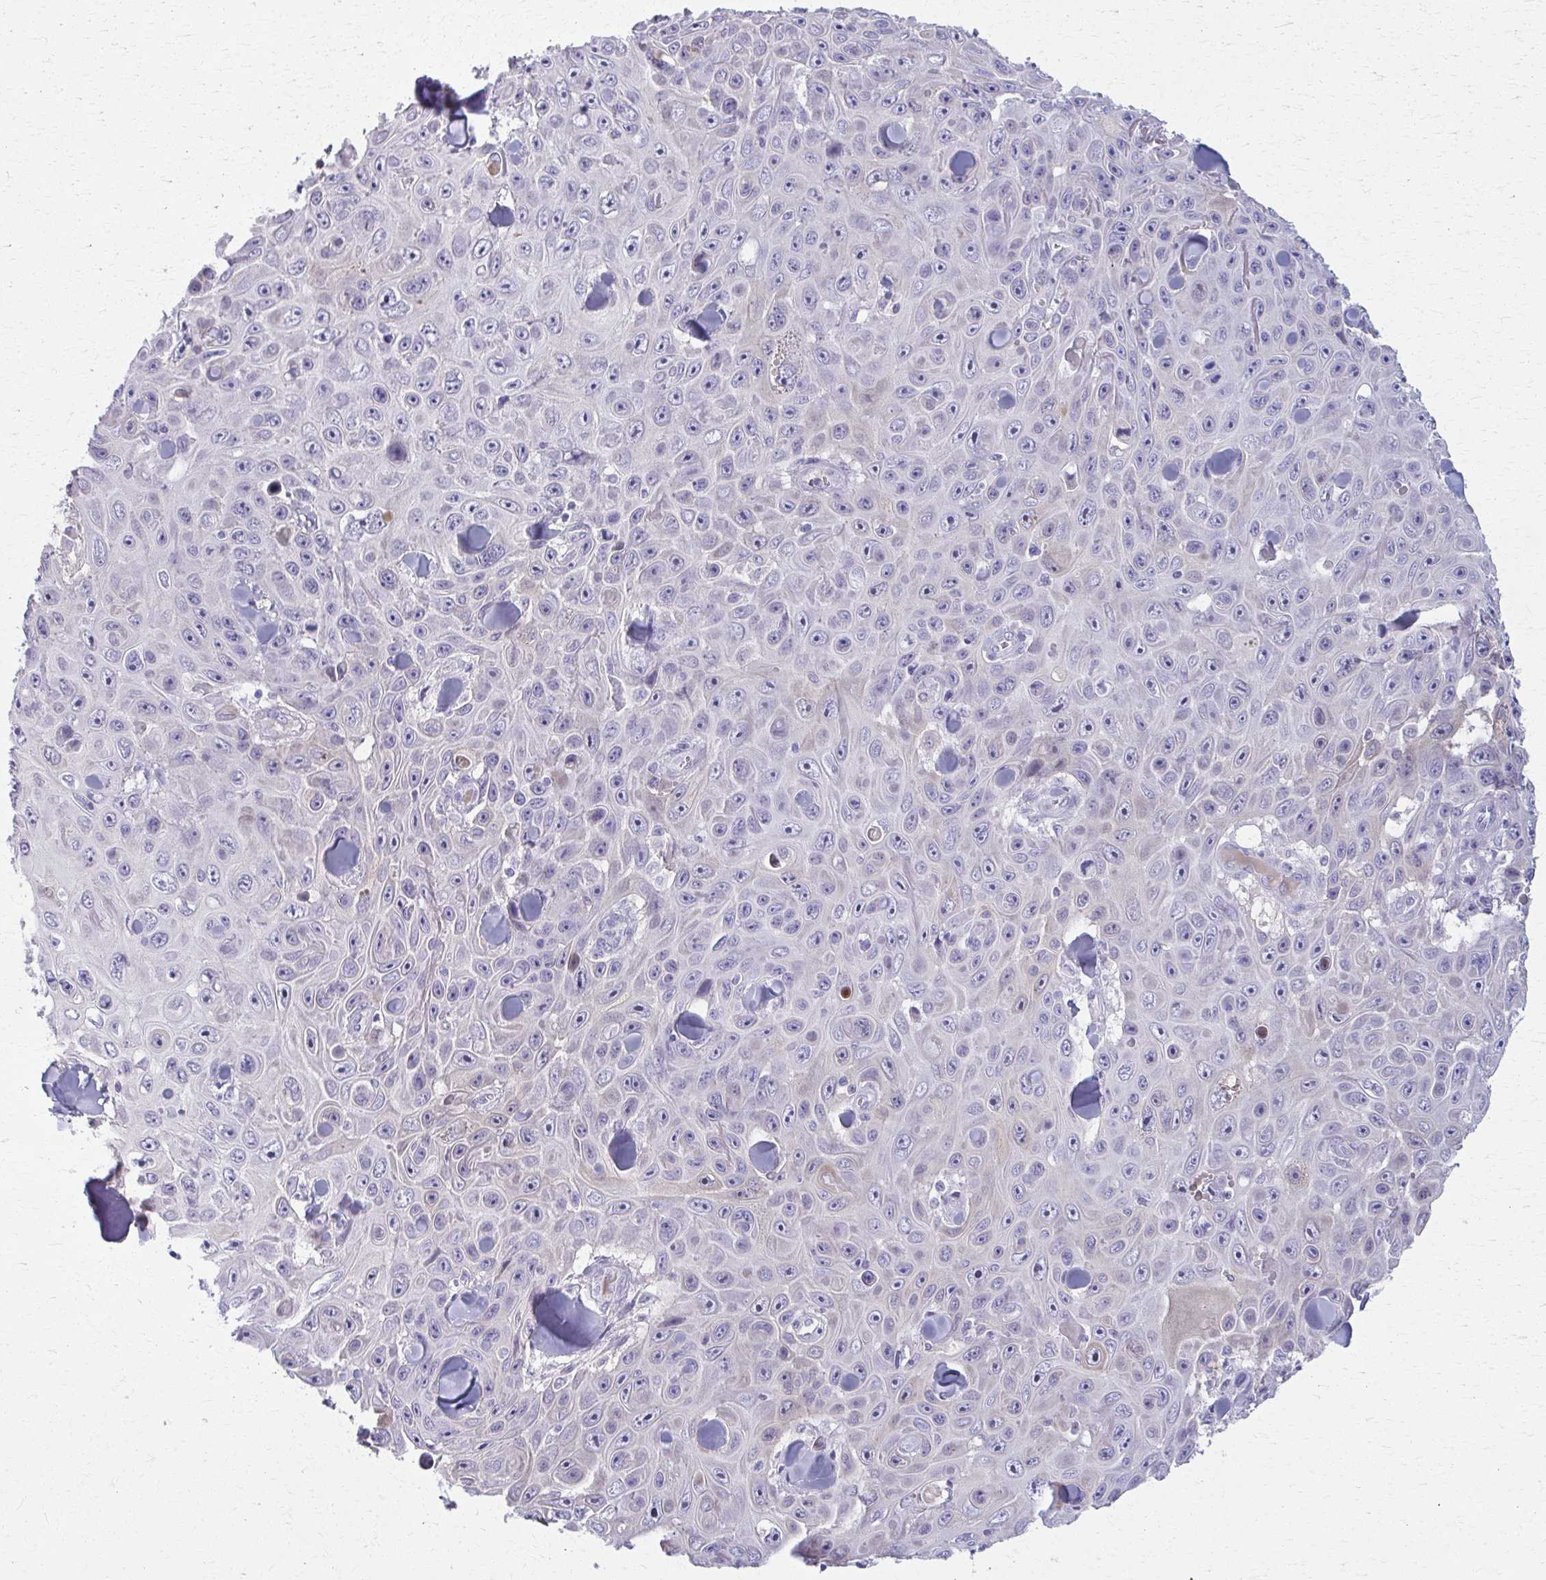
{"staining": {"intensity": "negative", "quantity": "none", "location": "none"}, "tissue": "skin cancer", "cell_type": "Tumor cells", "image_type": "cancer", "snomed": [{"axis": "morphology", "description": "Squamous cell carcinoma, NOS"}, {"axis": "topography", "description": "Skin"}], "caption": "The immunohistochemistry image has no significant expression in tumor cells of skin cancer (squamous cell carcinoma) tissue.", "gene": "OR4M1", "patient": {"sex": "male", "age": 82}}